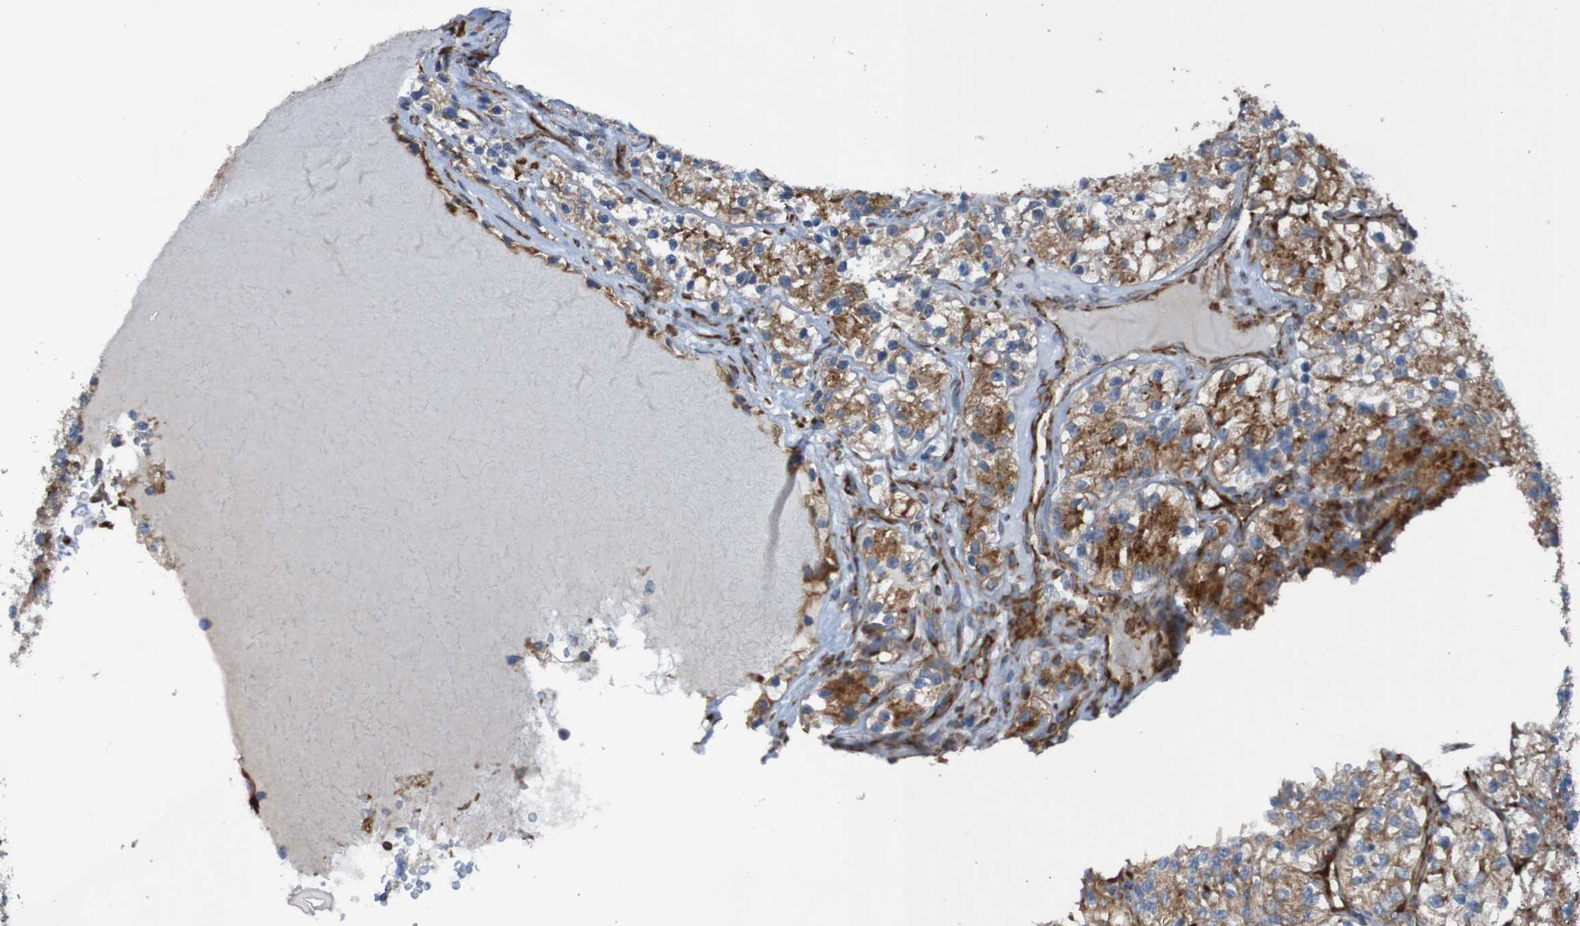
{"staining": {"intensity": "moderate", "quantity": ">75%", "location": "cytoplasmic/membranous"}, "tissue": "renal cancer", "cell_type": "Tumor cells", "image_type": "cancer", "snomed": [{"axis": "morphology", "description": "Adenocarcinoma, NOS"}, {"axis": "topography", "description": "Kidney"}], "caption": "Human adenocarcinoma (renal) stained with a brown dye exhibits moderate cytoplasmic/membranous positive staining in about >75% of tumor cells.", "gene": "RPL10", "patient": {"sex": "female", "age": 57}}